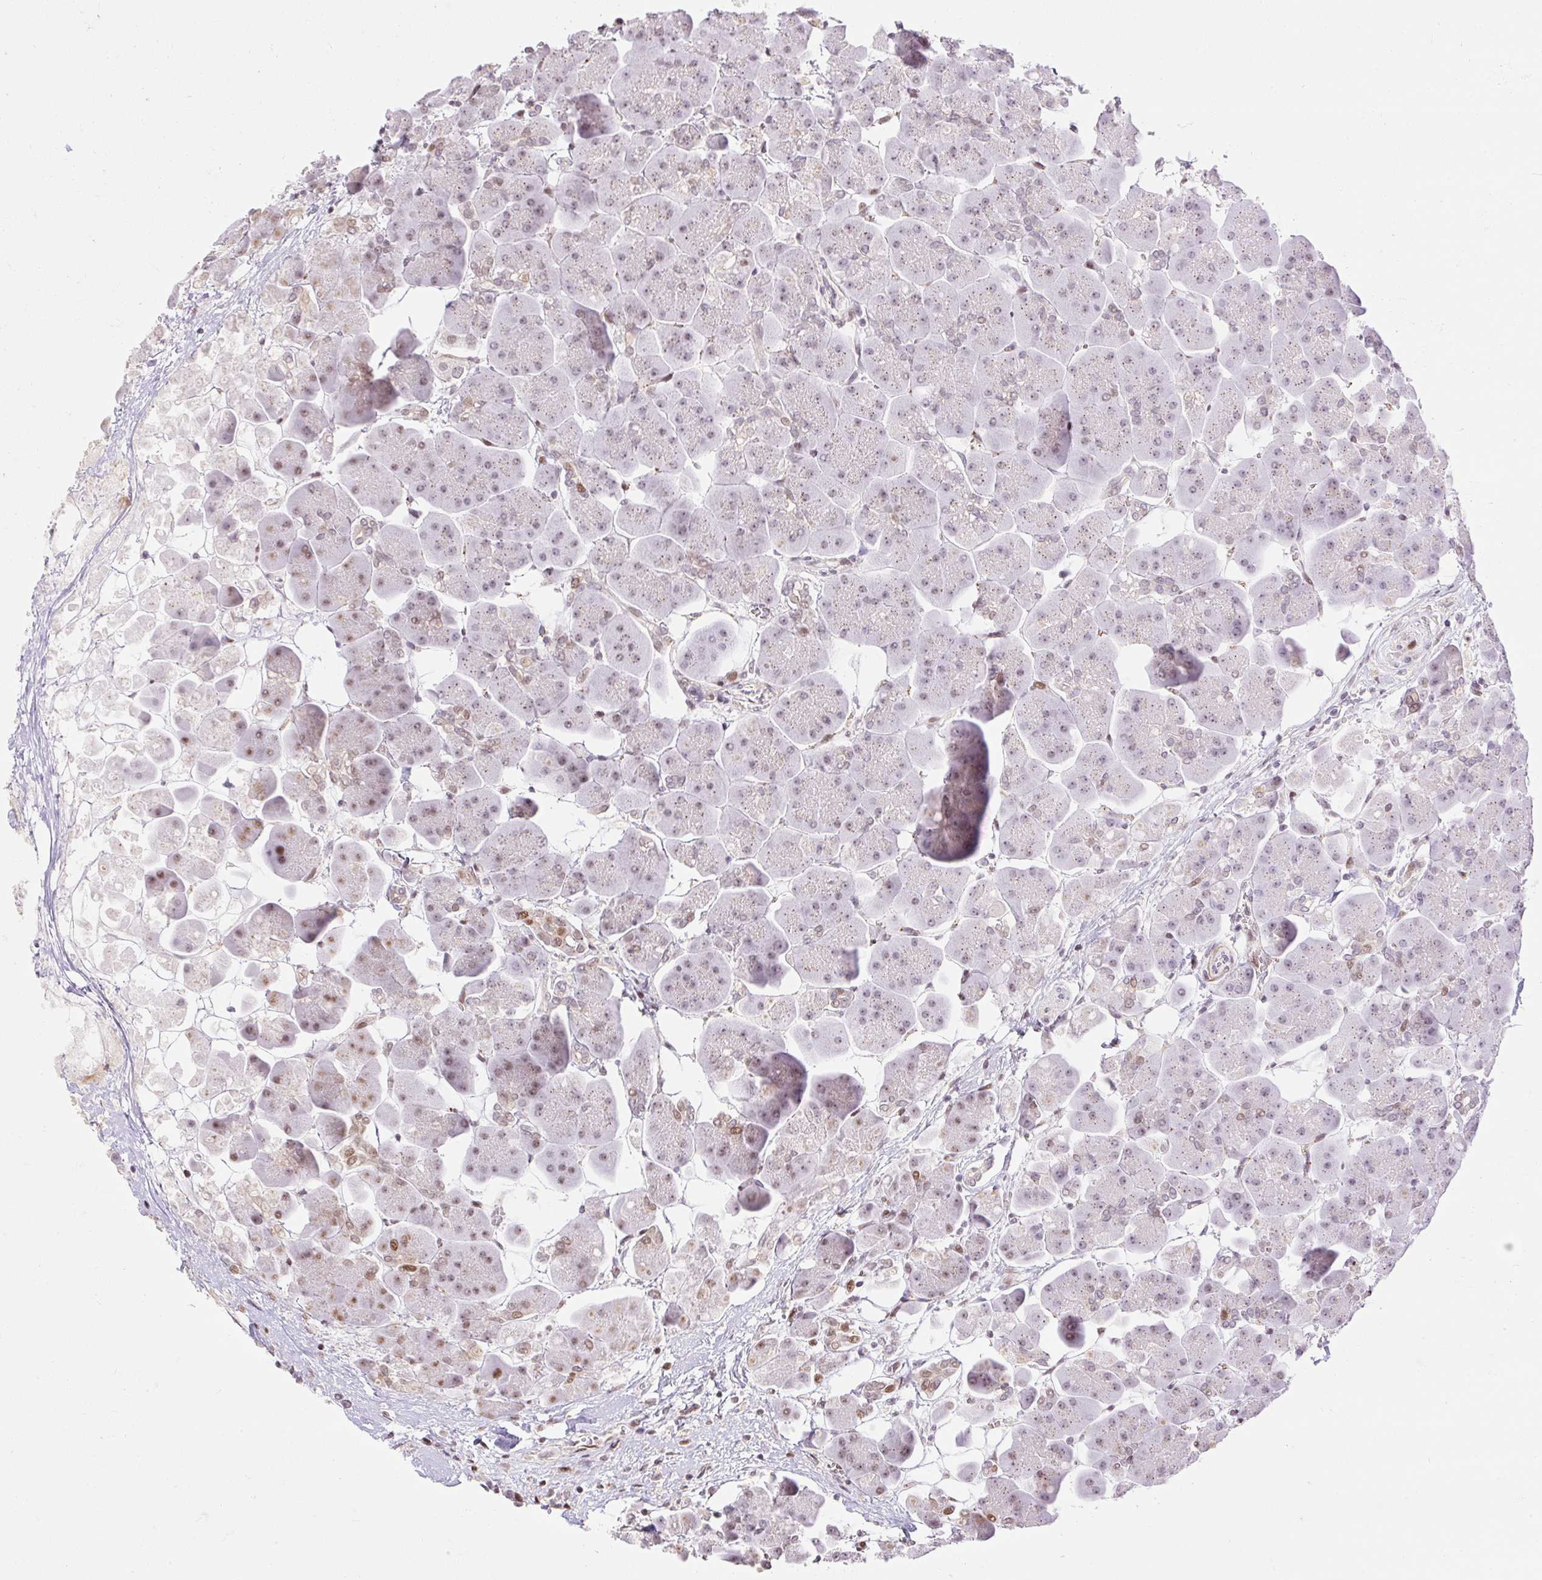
{"staining": {"intensity": "moderate", "quantity": "<25%", "location": "nuclear"}, "tissue": "pancreas", "cell_type": "Exocrine glandular cells", "image_type": "normal", "snomed": [{"axis": "morphology", "description": "Normal tissue, NOS"}, {"axis": "topography", "description": "Pancreas"}], "caption": "This photomicrograph displays immunohistochemistry staining of benign human pancreas, with low moderate nuclear staining in about <25% of exocrine glandular cells.", "gene": "RIPPLY3", "patient": {"sex": "male", "age": 66}}